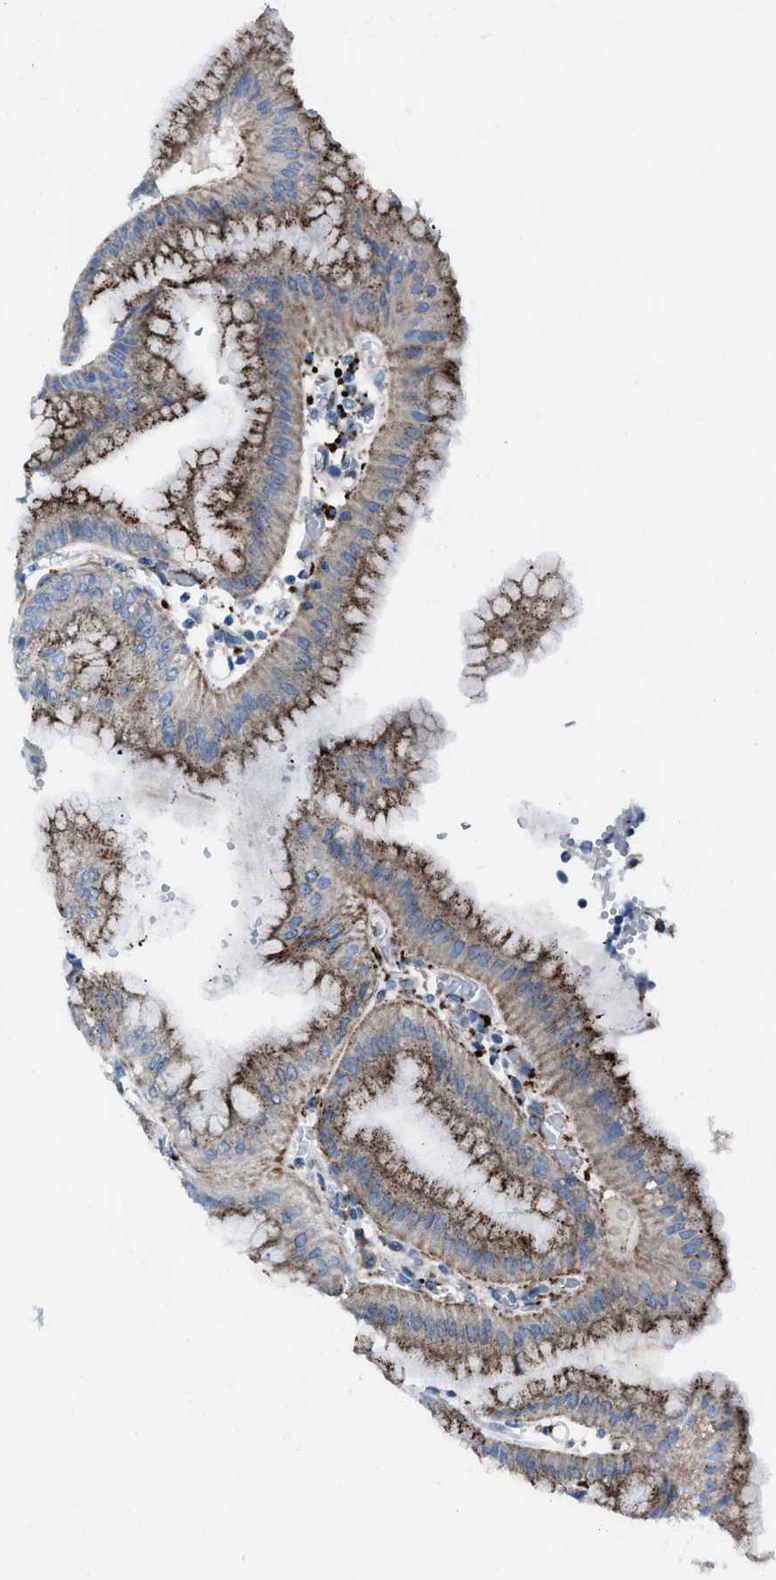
{"staining": {"intensity": "moderate", "quantity": "25%-75%", "location": "cytoplasmic/membranous"}, "tissue": "stomach", "cell_type": "Glandular cells", "image_type": "normal", "snomed": [{"axis": "morphology", "description": "Normal tissue, NOS"}, {"axis": "topography", "description": "Stomach, lower"}], "caption": "Stomach stained for a protein (brown) reveals moderate cytoplasmic/membranous positive expression in approximately 25%-75% of glandular cells.", "gene": "CD1B", "patient": {"sex": "male", "age": 71}}